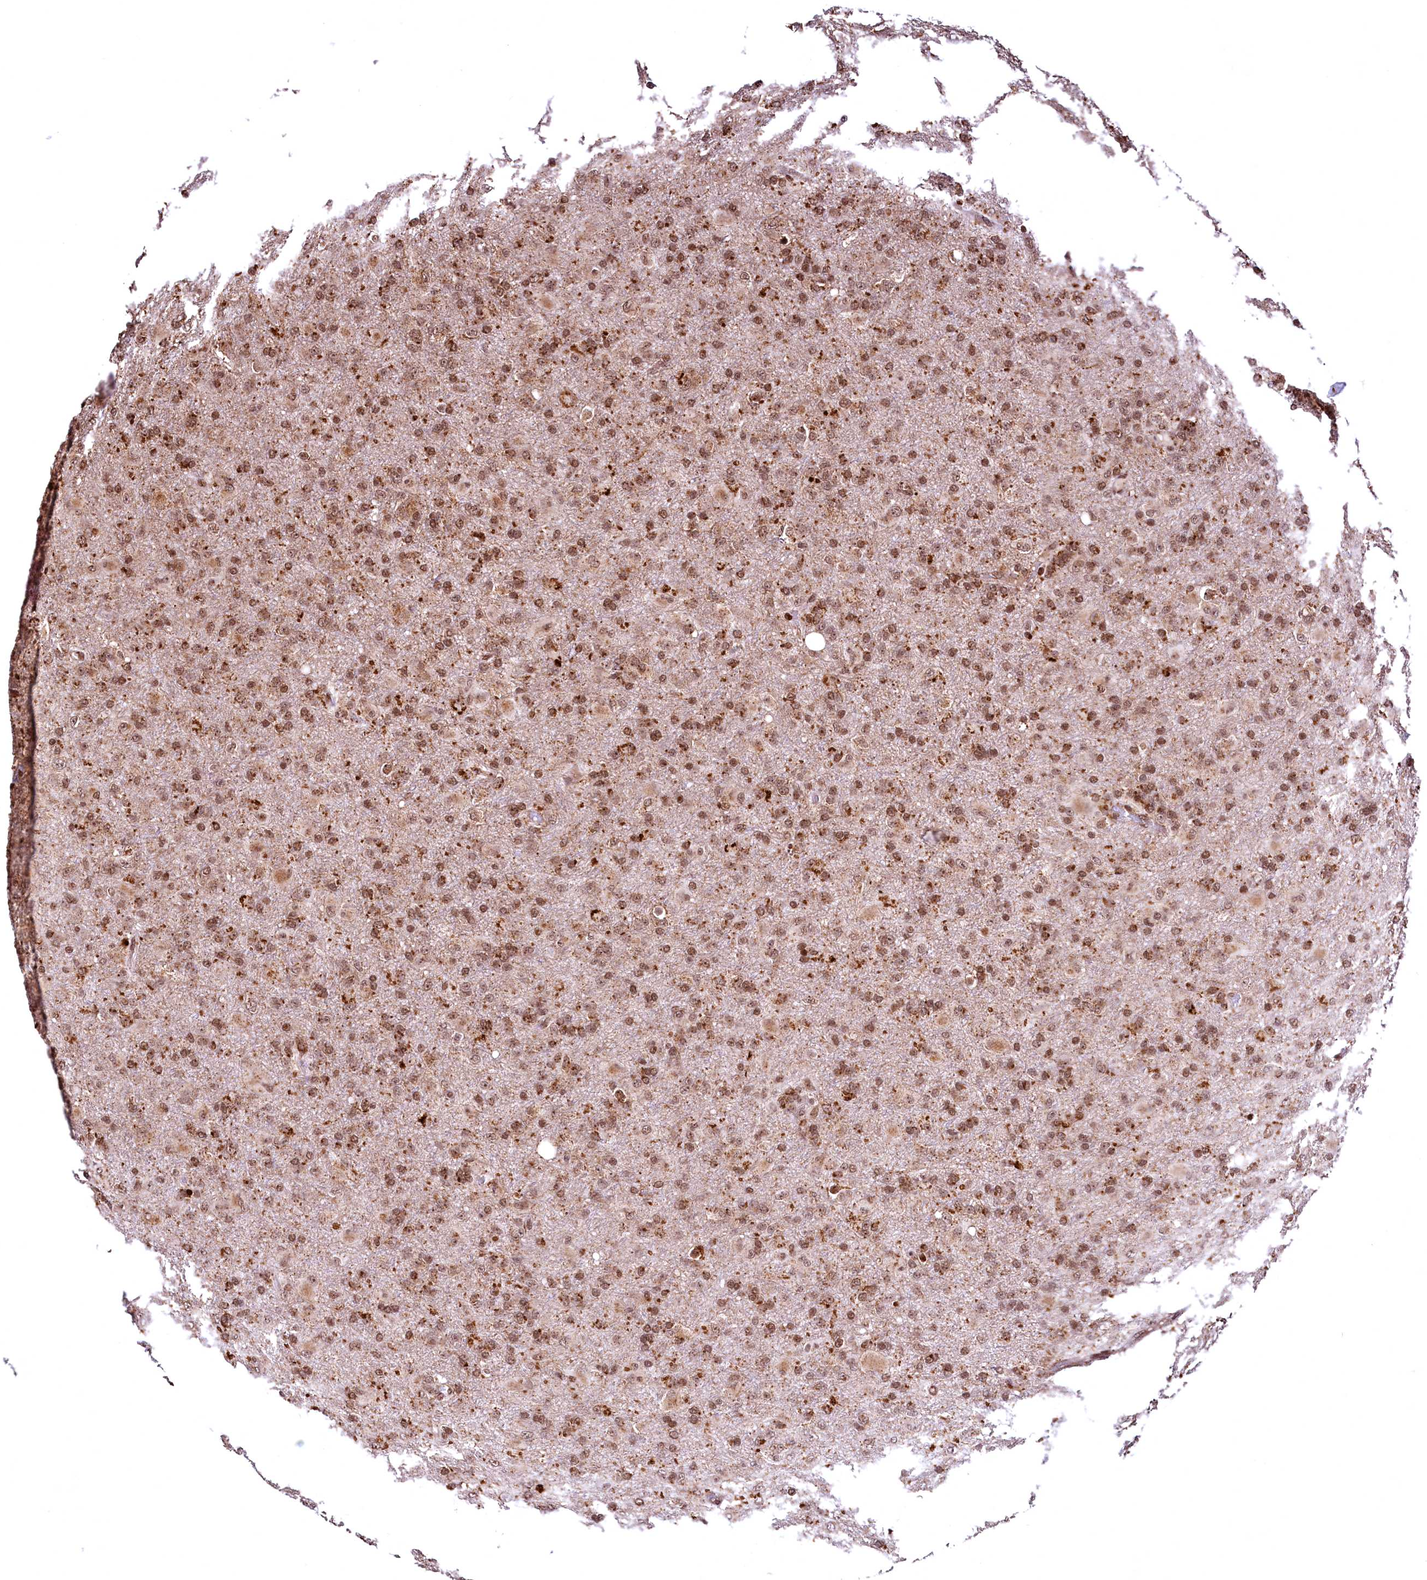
{"staining": {"intensity": "moderate", "quantity": ">75%", "location": "cytoplasmic/membranous,nuclear"}, "tissue": "glioma", "cell_type": "Tumor cells", "image_type": "cancer", "snomed": [{"axis": "morphology", "description": "Glioma, malignant, Low grade"}, {"axis": "topography", "description": "Brain"}], "caption": "Protein staining demonstrates moderate cytoplasmic/membranous and nuclear expression in approximately >75% of tumor cells in glioma. (Stains: DAB (3,3'-diaminobenzidine) in brown, nuclei in blue, Microscopy: brightfield microscopy at high magnification).", "gene": "PDS5B", "patient": {"sex": "male", "age": 65}}